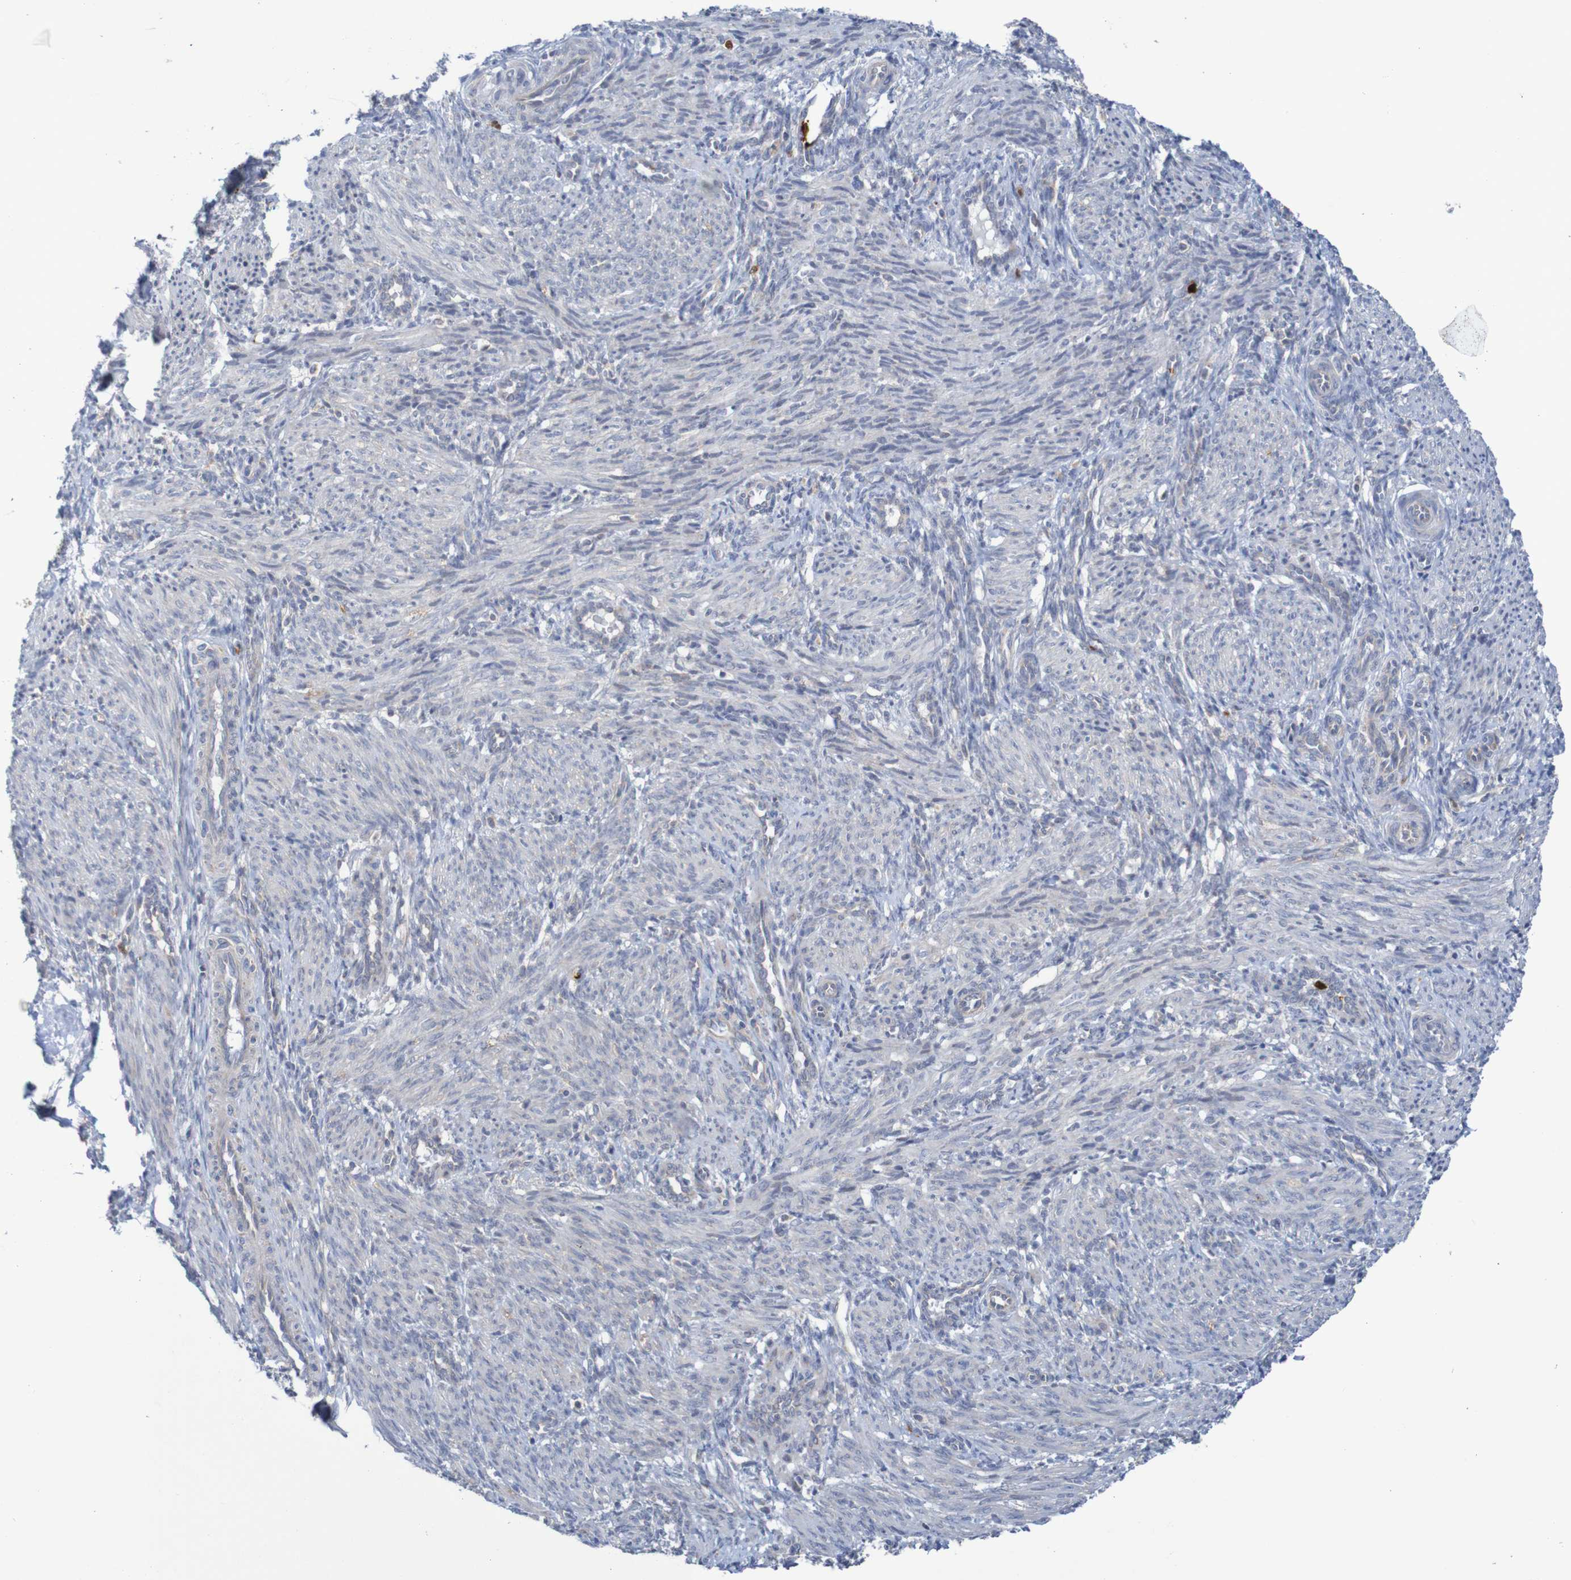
{"staining": {"intensity": "negative", "quantity": "none", "location": "none"}, "tissue": "smooth muscle", "cell_type": "Smooth muscle cells", "image_type": "normal", "snomed": [{"axis": "morphology", "description": "Normal tissue, NOS"}, {"axis": "topography", "description": "Endometrium"}], "caption": "High magnification brightfield microscopy of benign smooth muscle stained with DAB (3,3'-diaminobenzidine) (brown) and counterstained with hematoxylin (blue): smooth muscle cells show no significant staining.", "gene": "PARP4", "patient": {"sex": "female", "age": 33}}